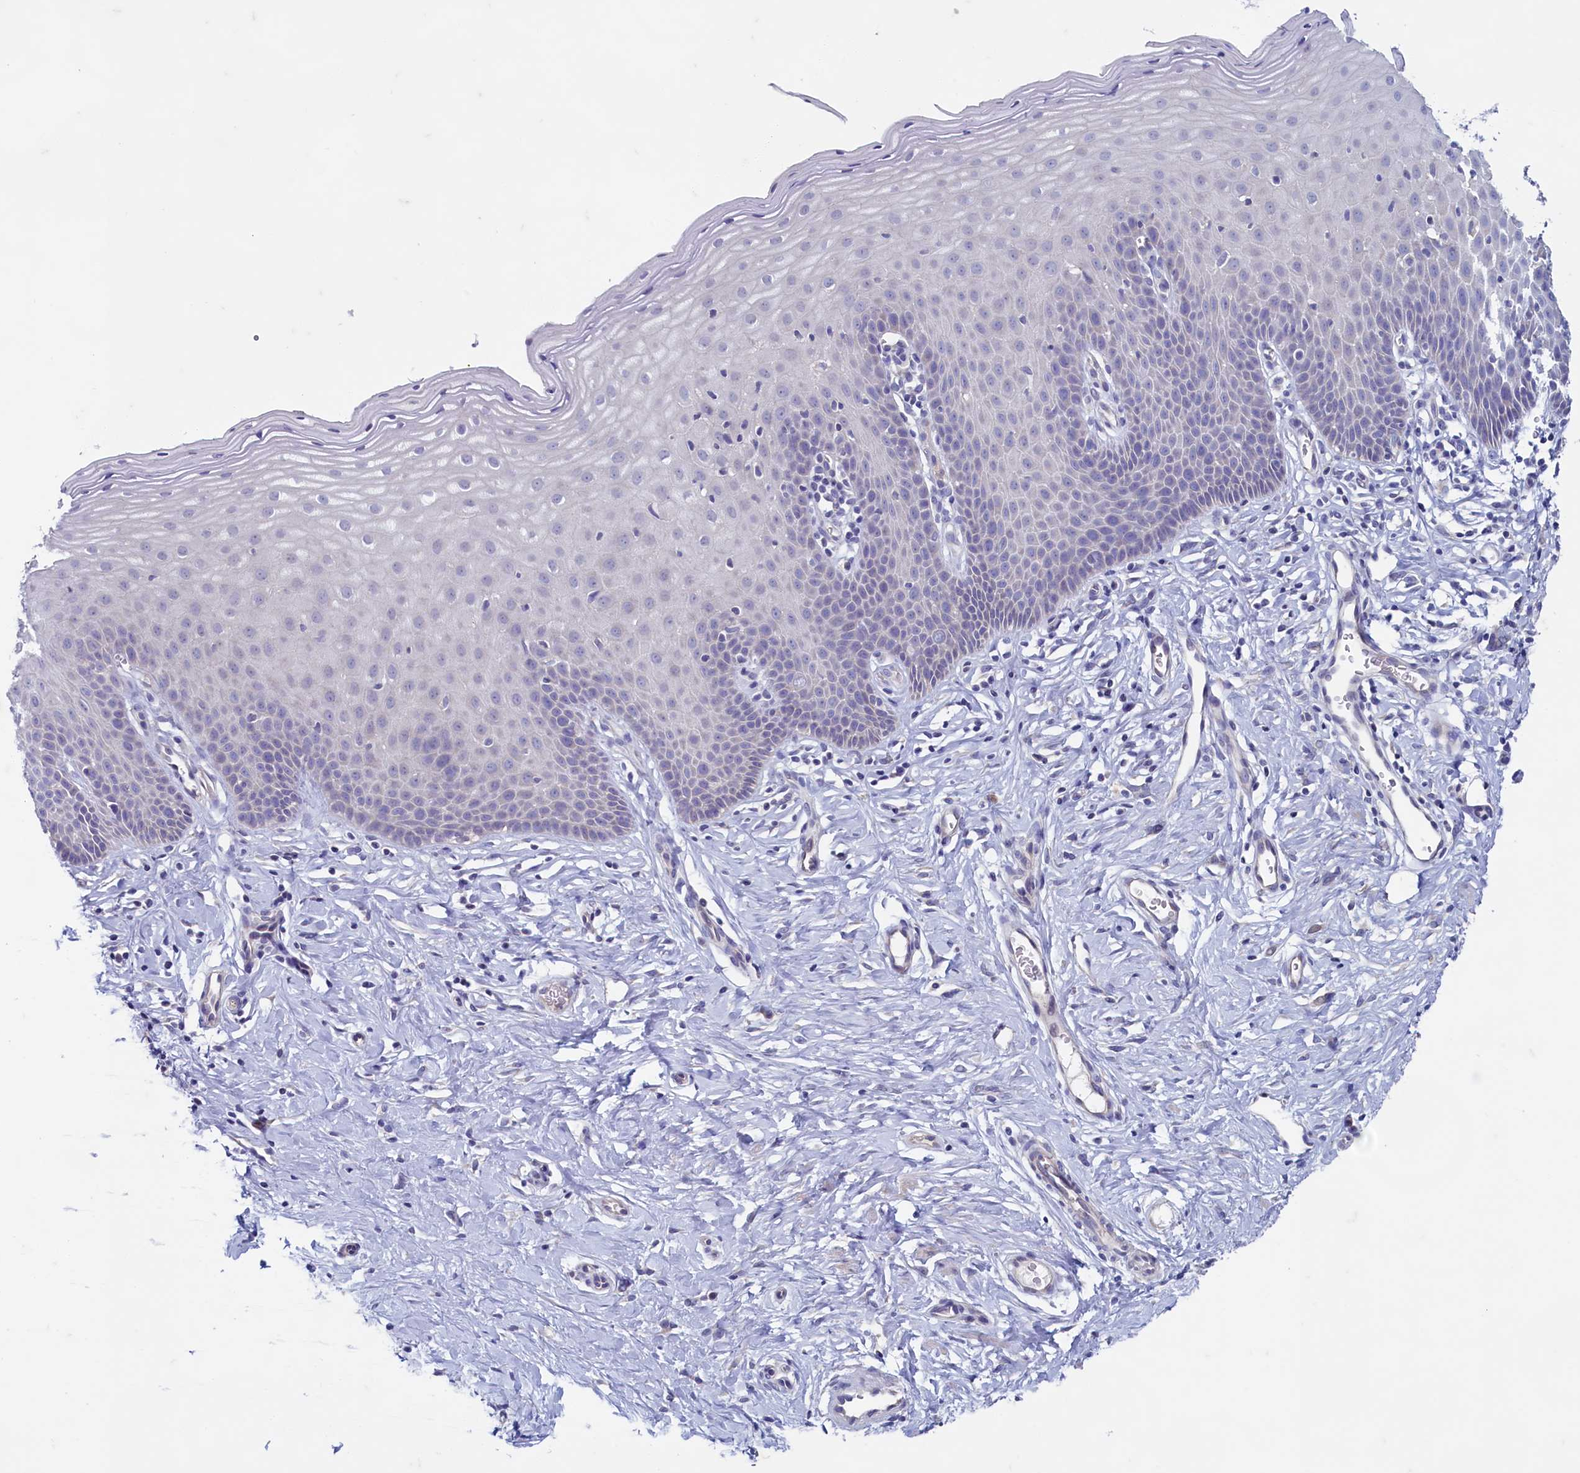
{"staining": {"intensity": "negative", "quantity": "none", "location": "none"}, "tissue": "cervix", "cell_type": "Squamous epithelial cells", "image_type": "normal", "snomed": [{"axis": "morphology", "description": "Normal tissue, NOS"}, {"axis": "topography", "description": "Cervix"}], "caption": "Photomicrograph shows no protein positivity in squamous epithelial cells of unremarkable cervix.", "gene": "MAP1LC3A", "patient": {"sex": "female", "age": 36}}